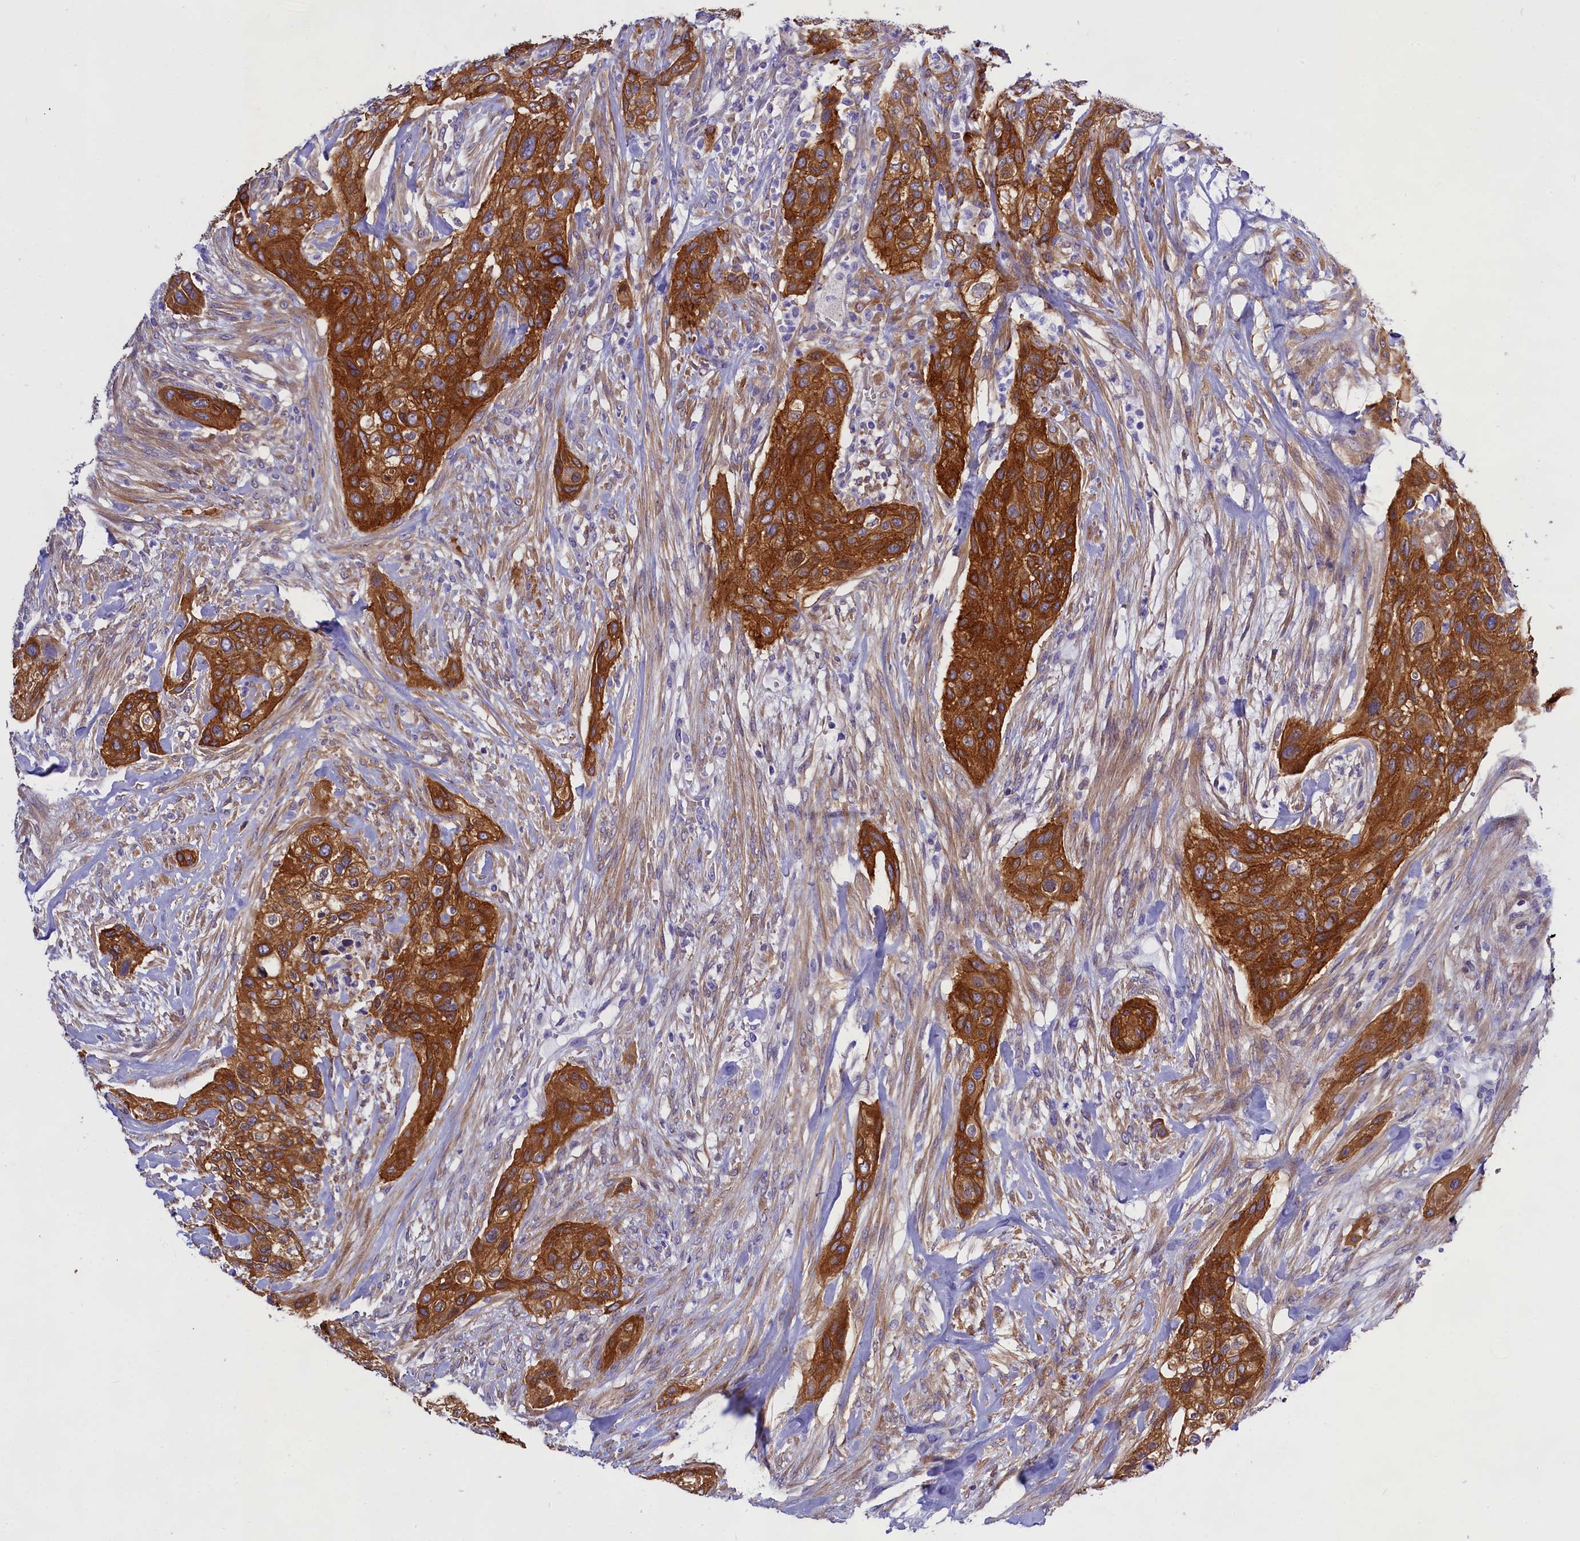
{"staining": {"intensity": "strong", "quantity": ">75%", "location": "cytoplasmic/membranous"}, "tissue": "urothelial cancer", "cell_type": "Tumor cells", "image_type": "cancer", "snomed": [{"axis": "morphology", "description": "Urothelial carcinoma, High grade"}, {"axis": "topography", "description": "Urinary bladder"}], "caption": "Immunohistochemical staining of human urothelial cancer displays strong cytoplasmic/membranous protein positivity in about >75% of tumor cells. (DAB (3,3'-diaminobenzidine) = brown stain, brightfield microscopy at high magnification).", "gene": "PPP1R13L", "patient": {"sex": "male", "age": 35}}